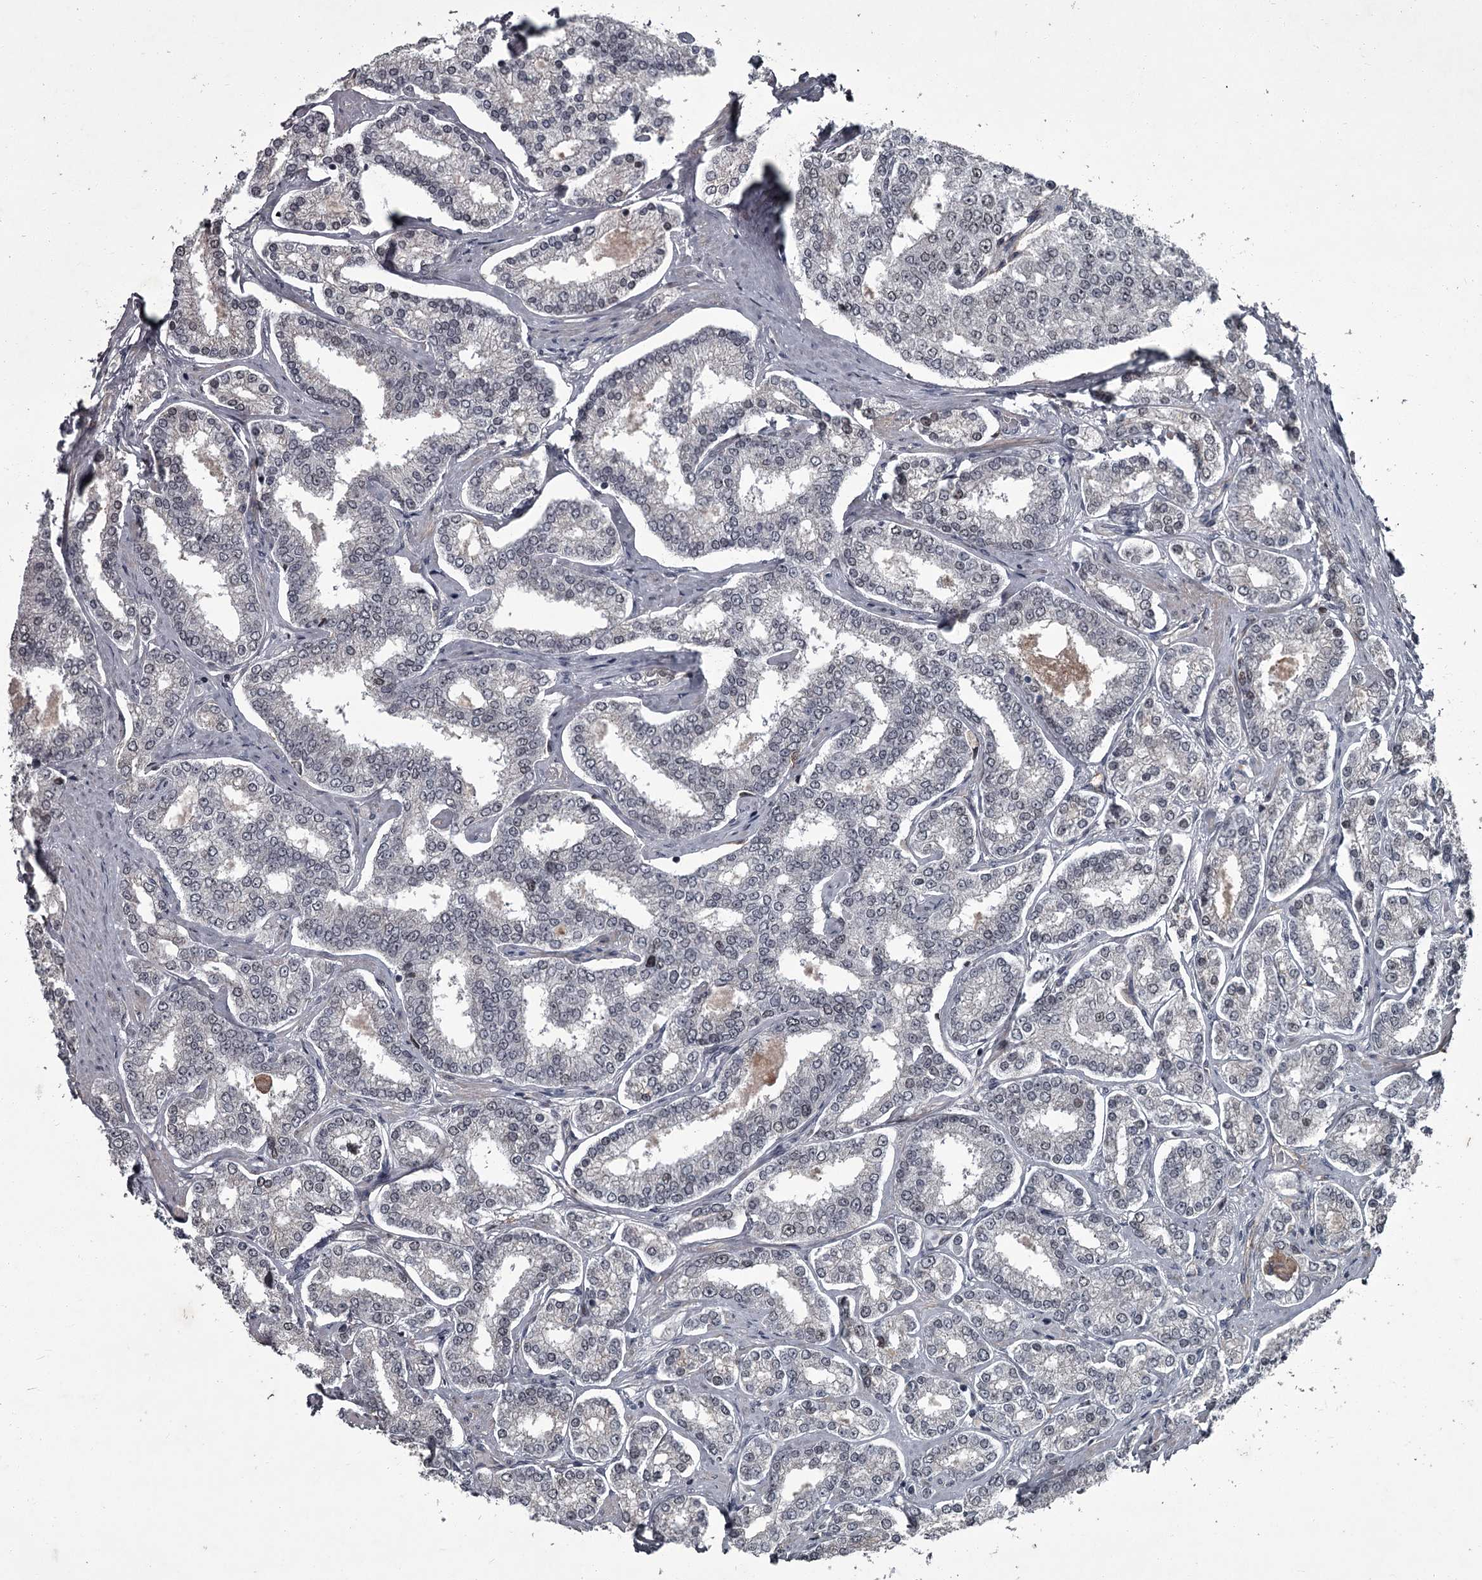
{"staining": {"intensity": "weak", "quantity": "<25%", "location": "nuclear"}, "tissue": "prostate cancer", "cell_type": "Tumor cells", "image_type": "cancer", "snomed": [{"axis": "morphology", "description": "Normal tissue, NOS"}, {"axis": "morphology", "description": "Adenocarcinoma, High grade"}, {"axis": "topography", "description": "Prostate"}], "caption": "Immunohistochemistry photomicrograph of prostate cancer stained for a protein (brown), which shows no staining in tumor cells.", "gene": "FLVCR2", "patient": {"sex": "male", "age": 83}}